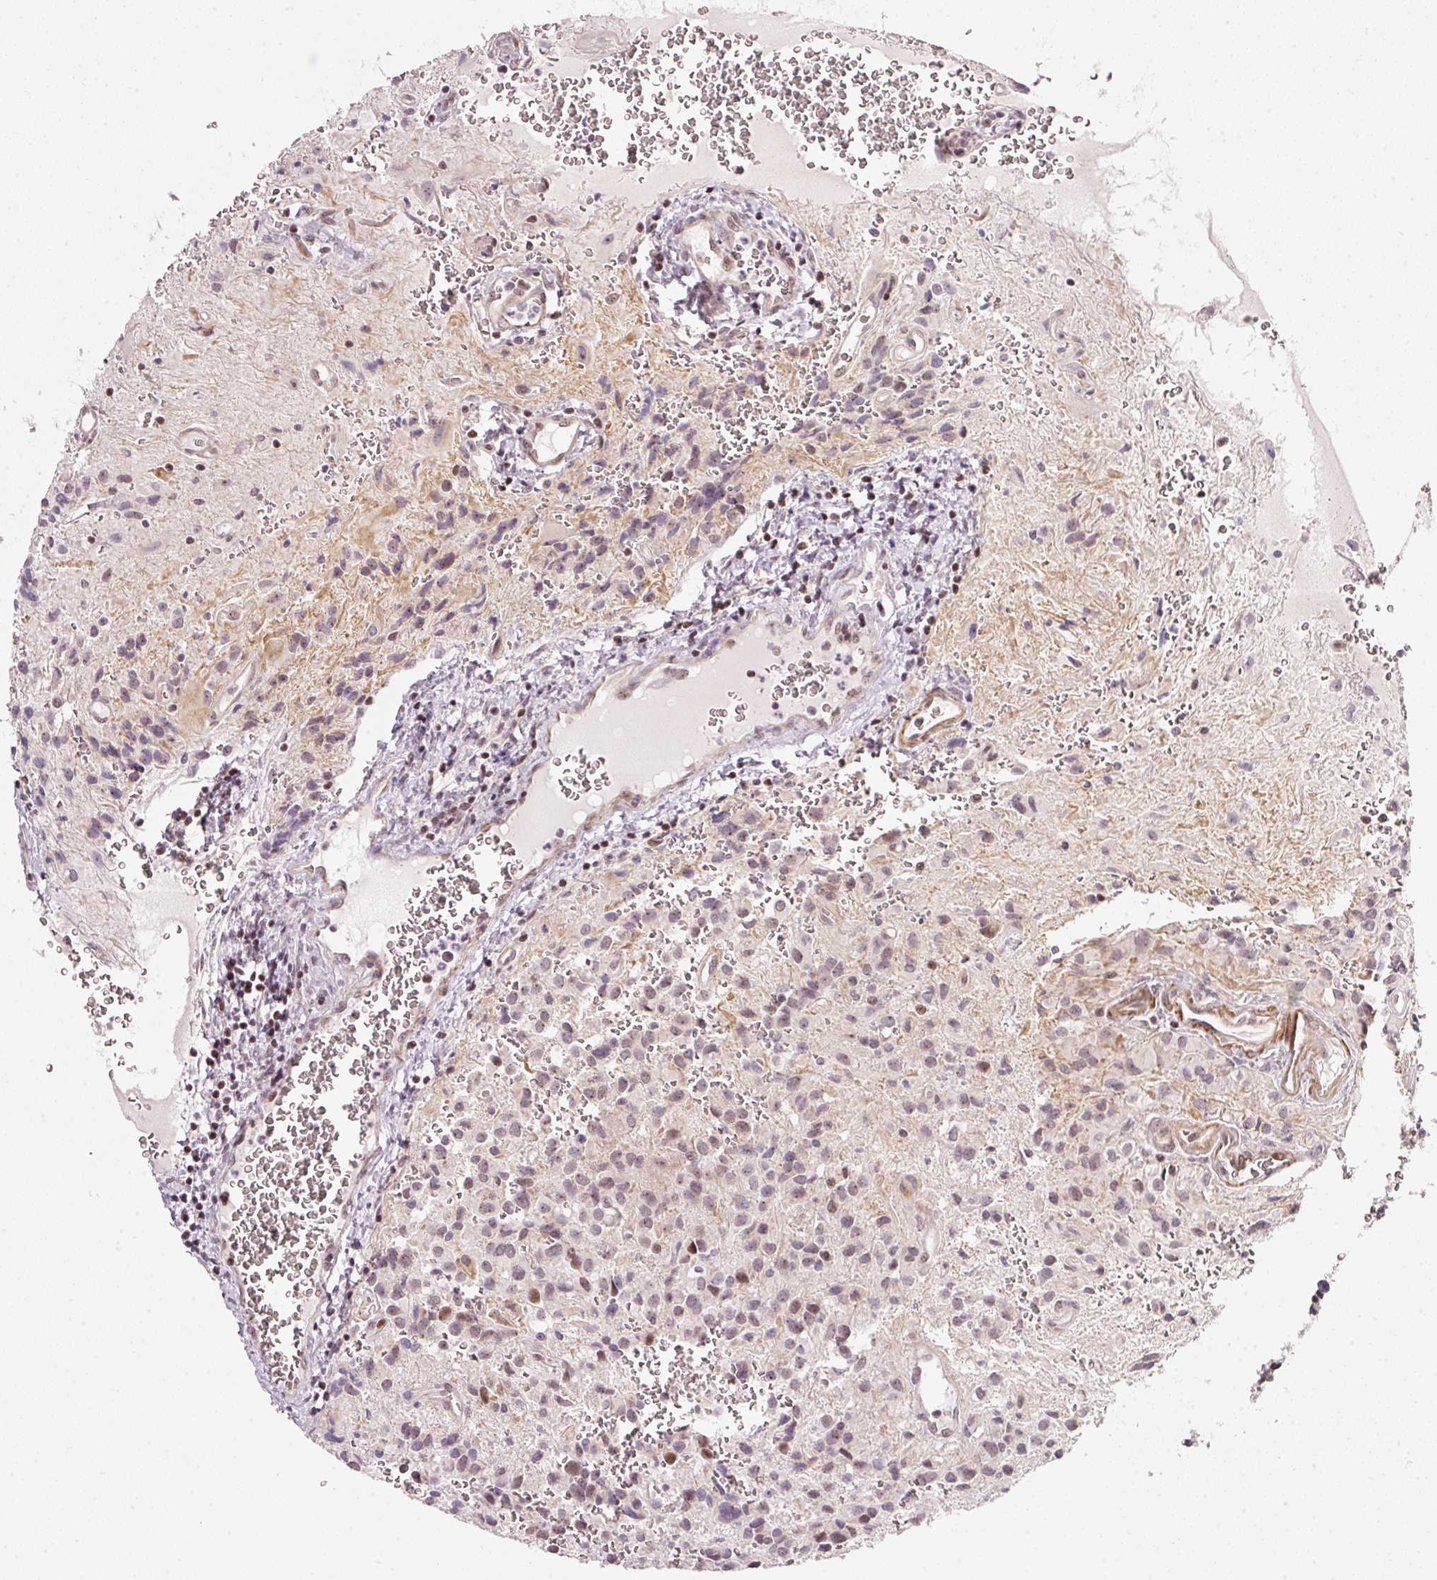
{"staining": {"intensity": "weak", "quantity": ">75%", "location": "nuclear"}, "tissue": "glioma", "cell_type": "Tumor cells", "image_type": "cancer", "snomed": [{"axis": "morphology", "description": "Glioma, malignant, Low grade"}, {"axis": "topography", "description": "Brain"}], "caption": "There is low levels of weak nuclear expression in tumor cells of glioma, as demonstrated by immunohistochemical staining (brown color).", "gene": "MXRA8", "patient": {"sex": "male", "age": 56}}